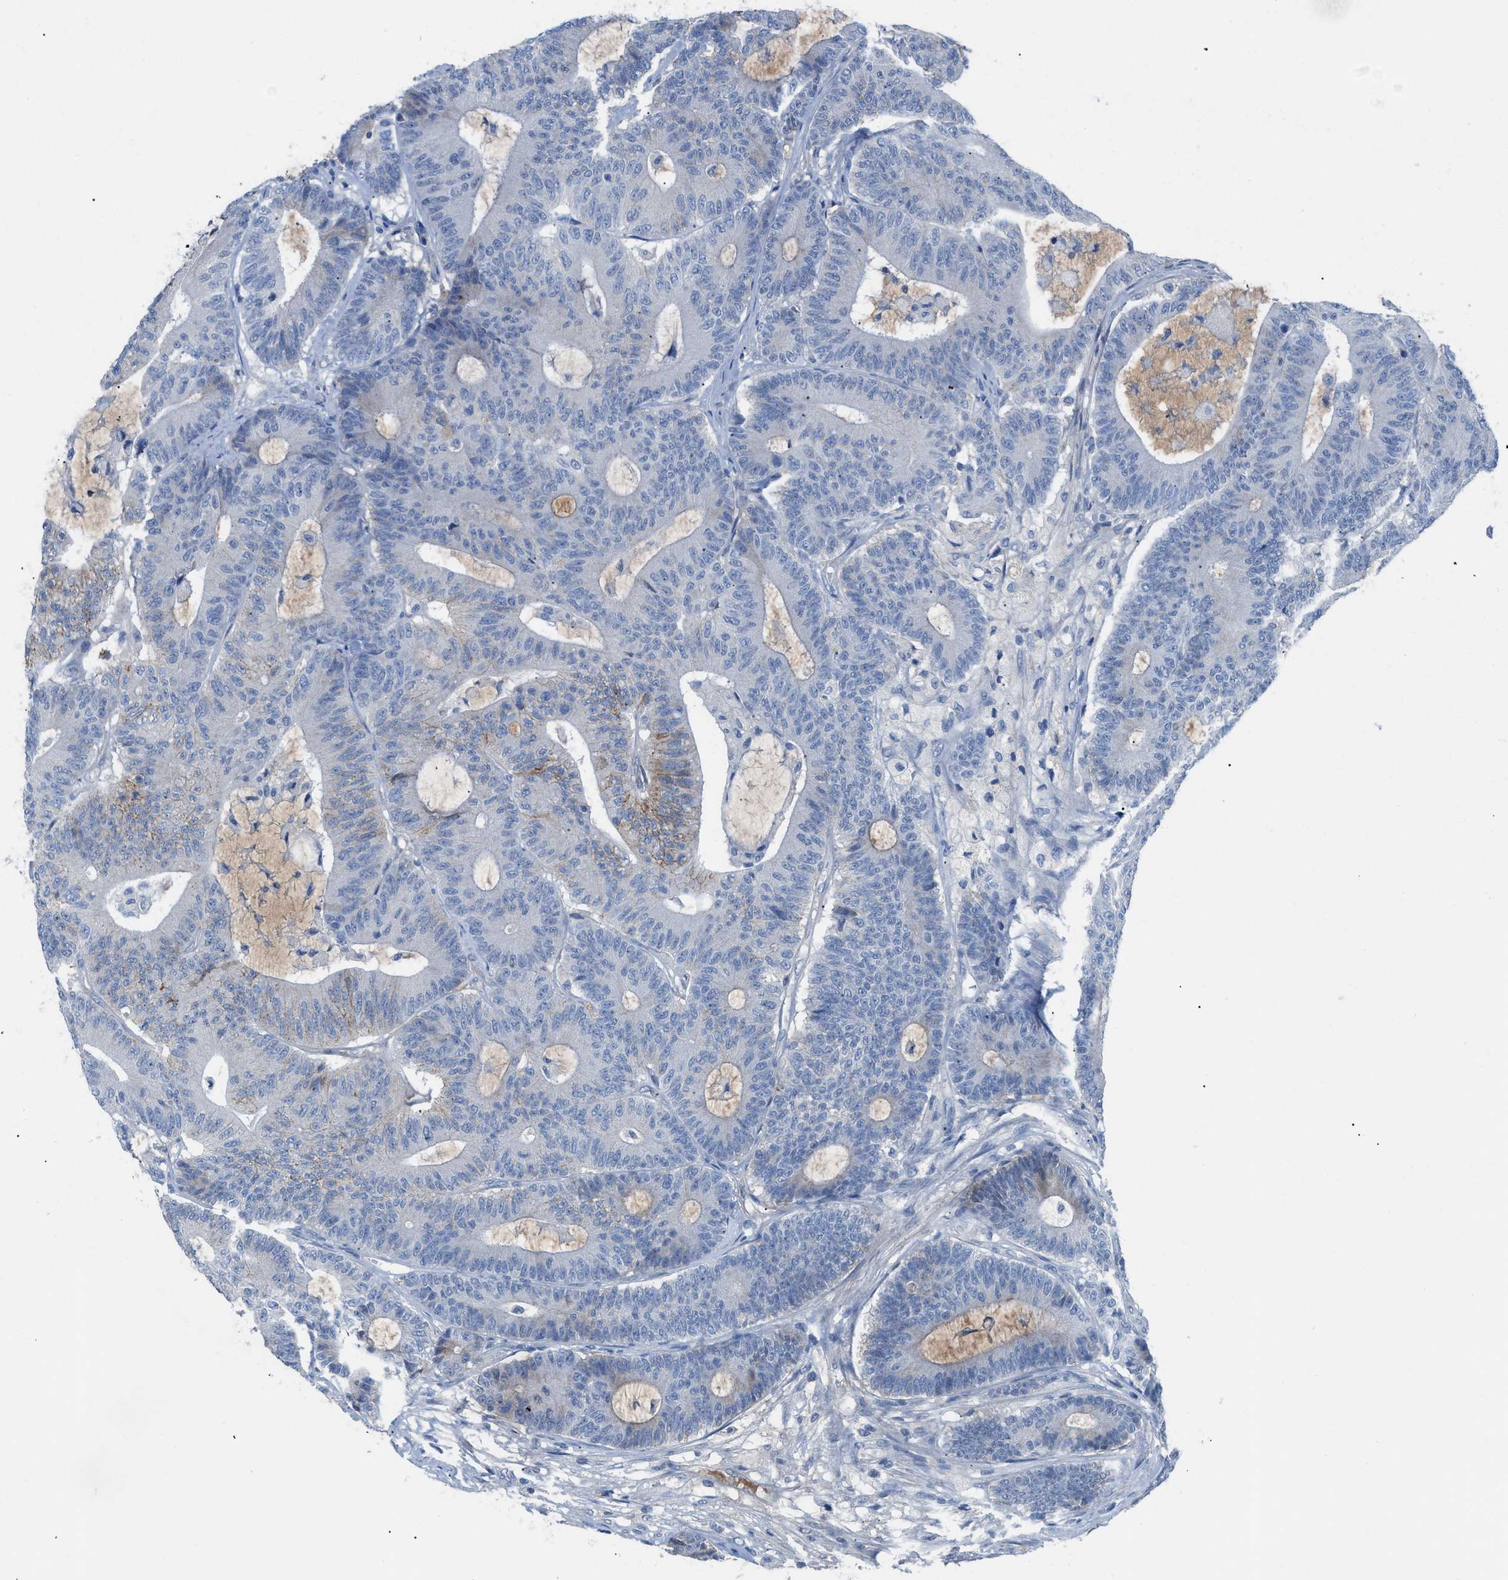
{"staining": {"intensity": "weak", "quantity": "<25%", "location": "cytoplasmic/membranous"}, "tissue": "colorectal cancer", "cell_type": "Tumor cells", "image_type": "cancer", "snomed": [{"axis": "morphology", "description": "Adenocarcinoma, NOS"}, {"axis": "topography", "description": "Colon"}], "caption": "The micrograph displays no significant staining in tumor cells of colorectal adenocarcinoma.", "gene": "HPX", "patient": {"sex": "female", "age": 84}}